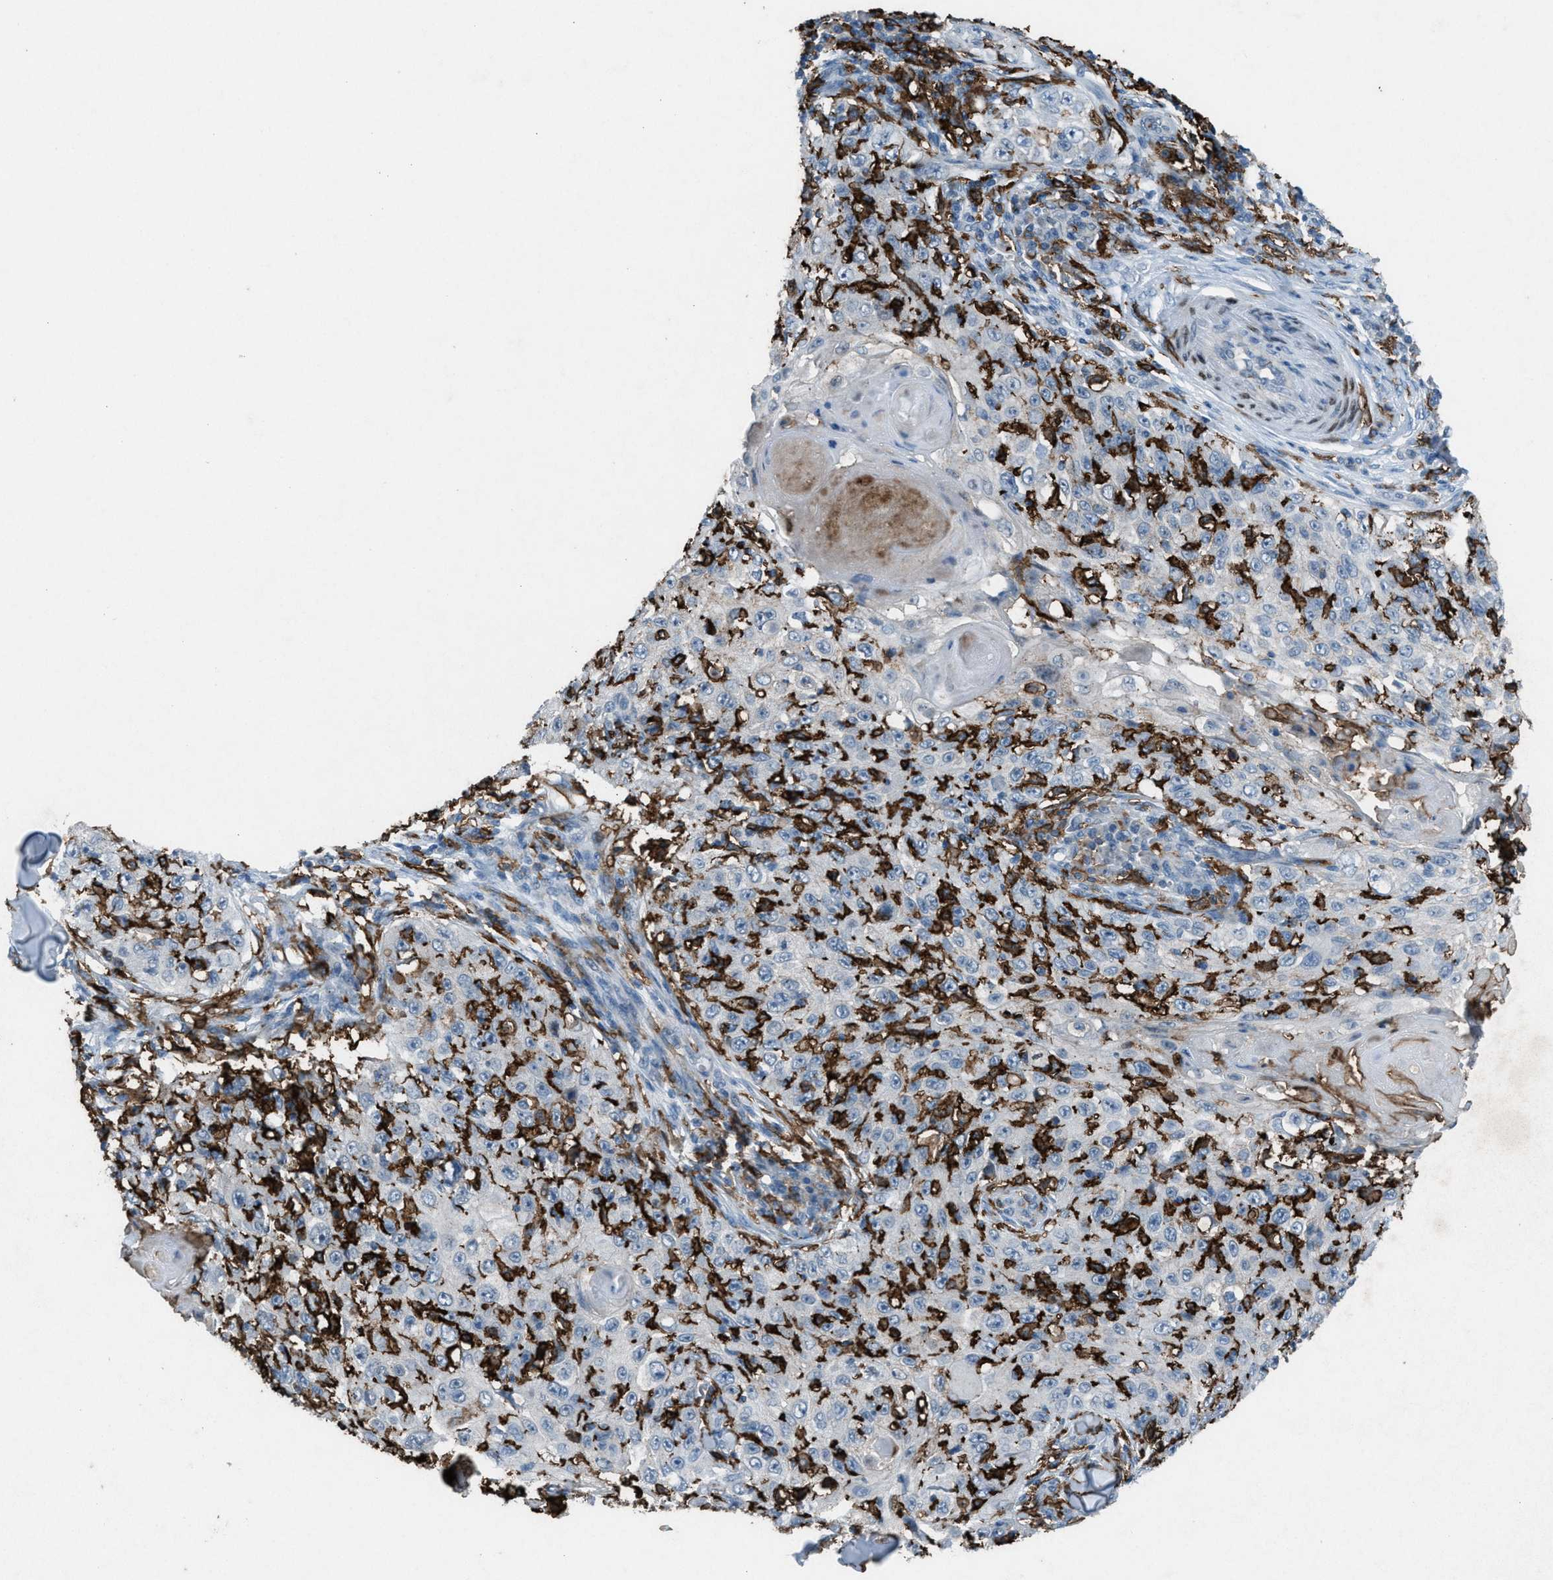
{"staining": {"intensity": "negative", "quantity": "none", "location": "none"}, "tissue": "skin cancer", "cell_type": "Tumor cells", "image_type": "cancer", "snomed": [{"axis": "morphology", "description": "Squamous cell carcinoma, NOS"}, {"axis": "topography", "description": "Skin"}], "caption": "Immunohistochemistry of squamous cell carcinoma (skin) shows no positivity in tumor cells.", "gene": "FCER1G", "patient": {"sex": "male", "age": 86}}